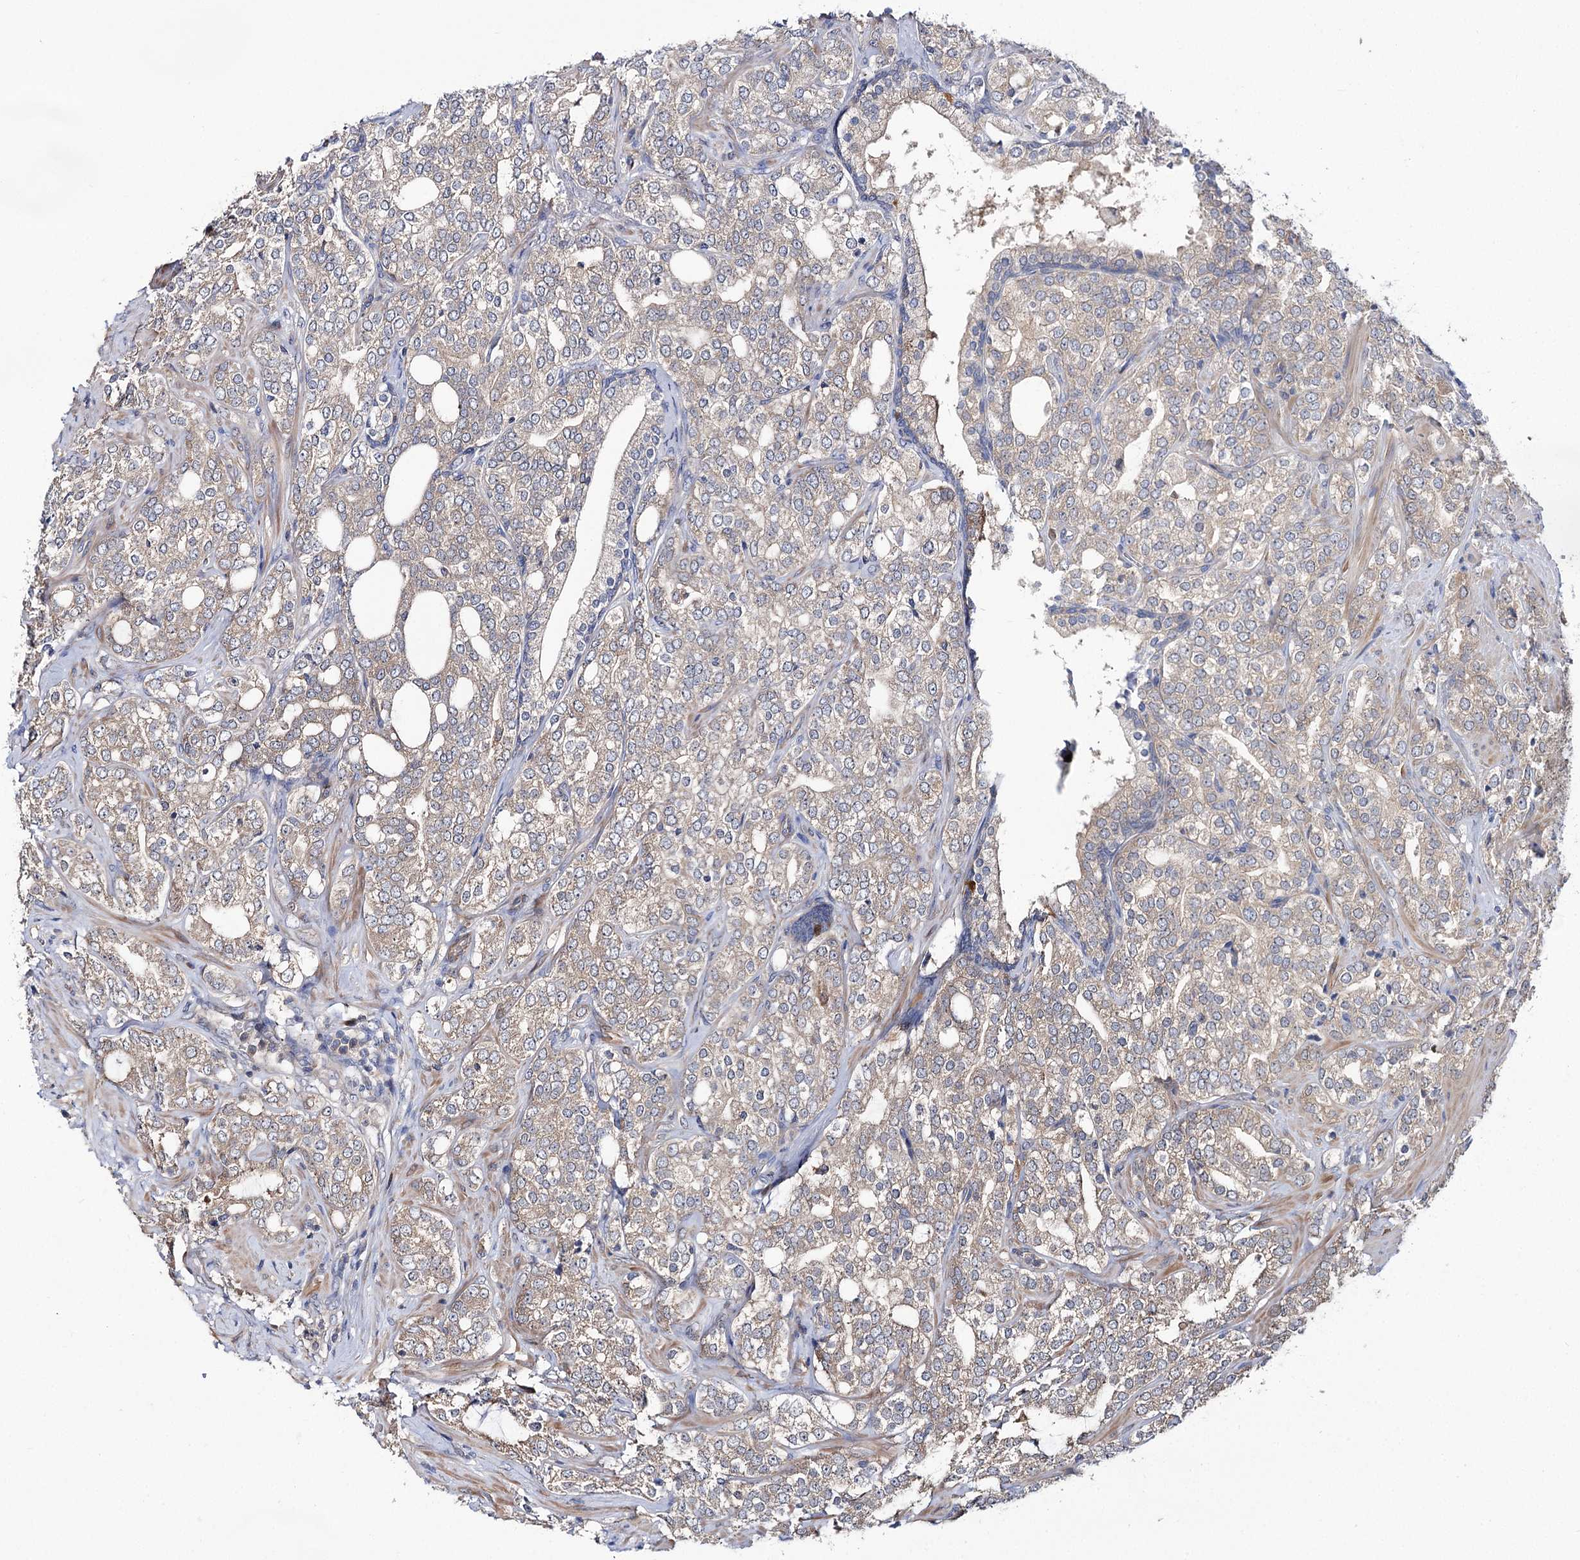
{"staining": {"intensity": "moderate", "quantity": ">75%", "location": "cytoplasmic/membranous"}, "tissue": "prostate cancer", "cell_type": "Tumor cells", "image_type": "cancer", "snomed": [{"axis": "morphology", "description": "Adenocarcinoma, High grade"}, {"axis": "topography", "description": "Prostate"}], "caption": "Tumor cells demonstrate medium levels of moderate cytoplasmic/membranous staining in approximately >75% of cells in human prostate cancer. The staining was performed using DAB (3,3'-diaminobenzidine), with brown indicating positive protein expression. Nuclei are stained blue with hematoxylin.", "gene": "VPS37B", "patient": {"sex": "male", "age": 64}}